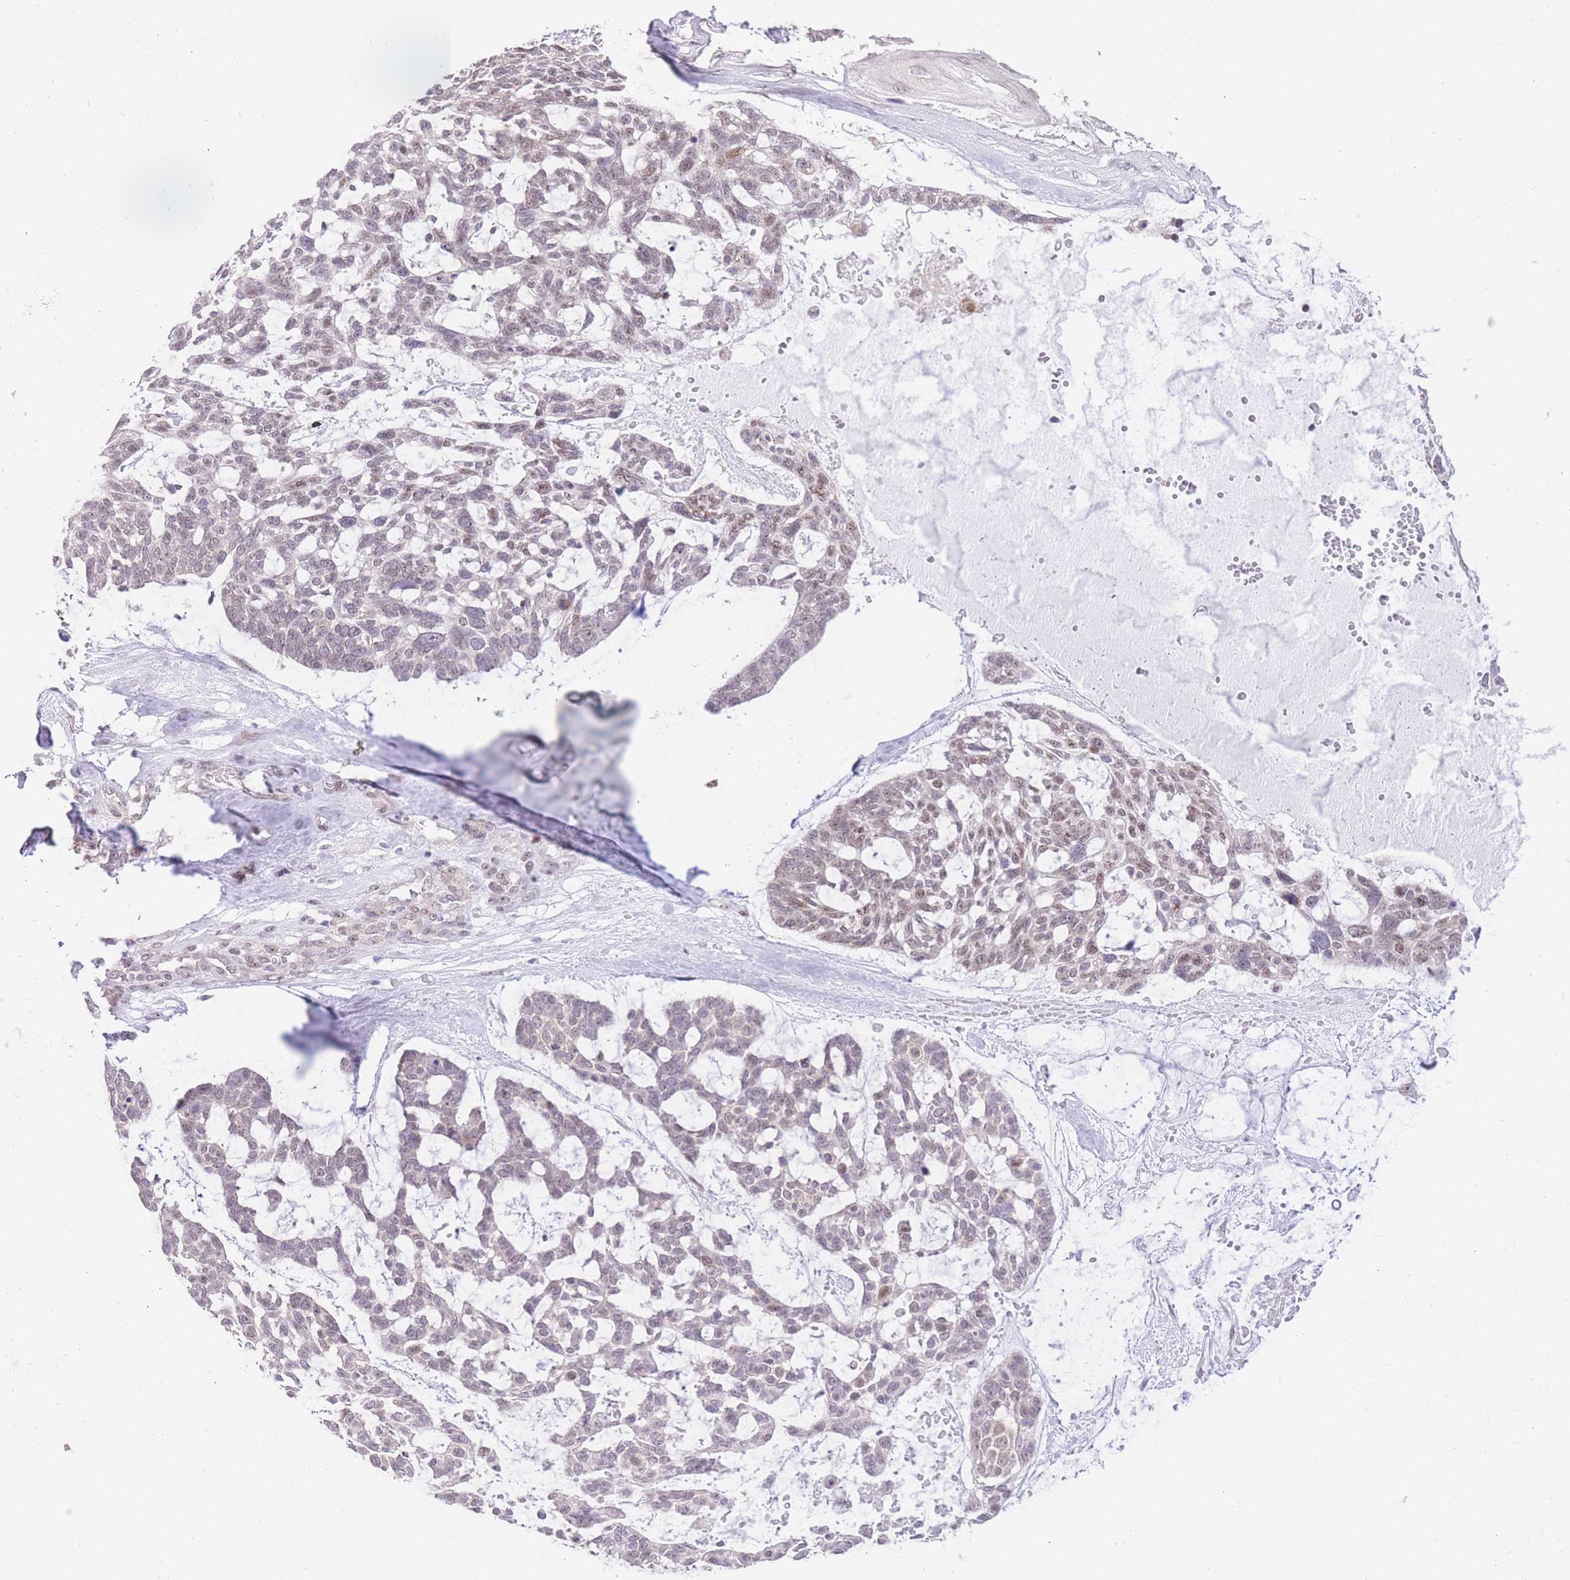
{"staining": {"intensity": "negative", "quantity": "none", "location": "none"}, "tissue": "skin cancer", "cell_type": "Tumor cells", "image_type": "cancer", "snomed": [{"axis": "morphology", "description": "Basal cell carcinoma"}, {"axis": "topography", "description": "Skin"}], "caption": "Immunohistochemistry (IHC) image of neoplastic tissue: human skin cancer (basal cell carcinoma) stained with DAB reveals no significant protein expression in tumor cells.", "gene": "STK39", "patient": {"sex": "male", "age": 88}}